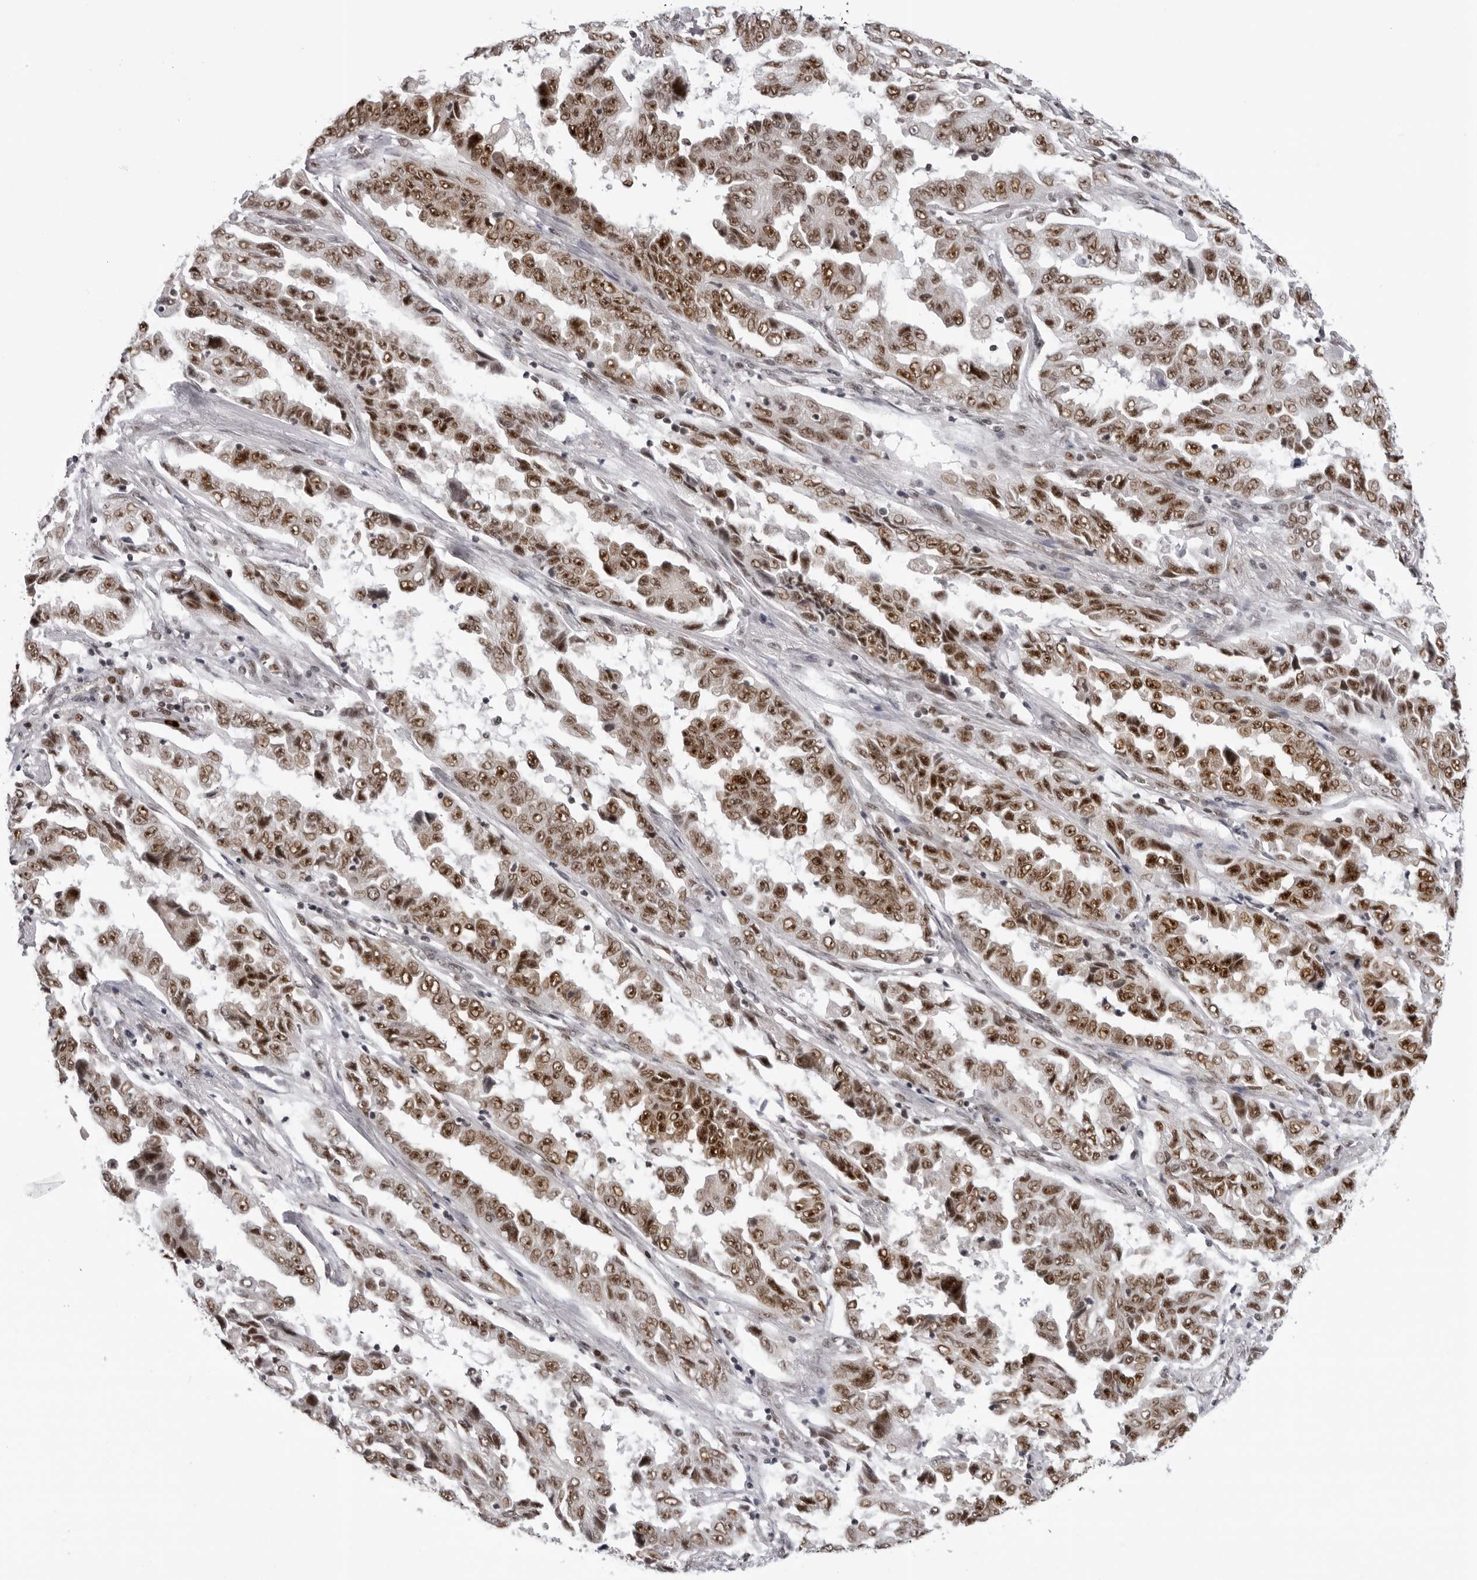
{"staining": {"intensity": "moderate", "quantity": ">75%", "location": "nuclear"}, "tissue": "lung cancer", "cell_type": "Tumor cells", "image_type": "cancer", "snomed": [{"axis": "morphology", "description": "Adenocarcinoma, NOS"}, {"axis": "topography", "description": "Lung"}], "caption": "Lung cancer (adenocarcinoma) was stained to show a protein in brown. There is medium levels of moderate nuclear positivity in approximately >75% of tumor cells.", "gene": "HEXIM2", "patient": {"sex": "female", "age": 51}}